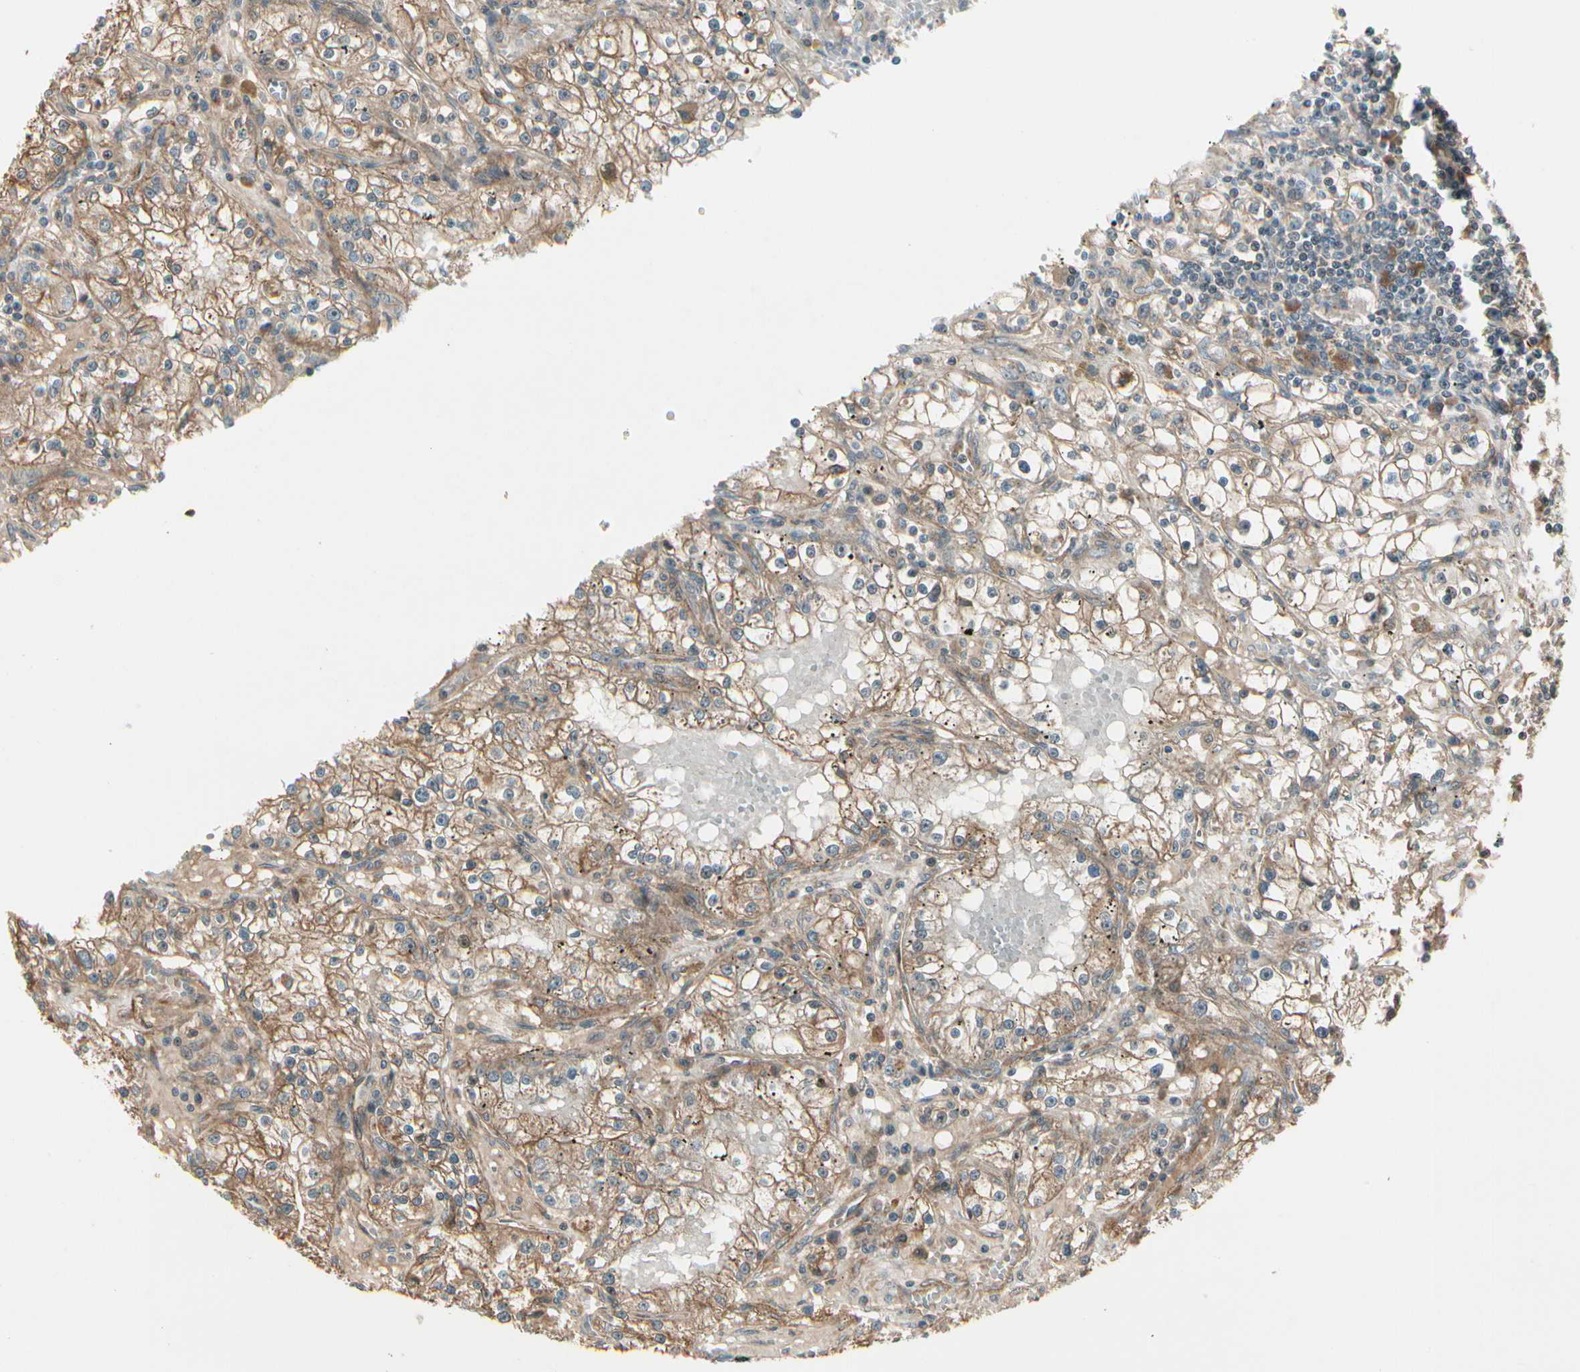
{"staining": {"intensity": "moderate", "quantity": ">75%", "location": "cytoplasmic/membranous"}, "tissue": "renal cancer", "cell_type": "Tumor cells", "image_type": "cancer", "snomed": [{"axis": "morphology", "description": "Adenocarcinoma, NOS"}, {"axis": "topography", "description": "Kidney"}], "caption": "This micrograph reveals IHC staining of adenocarcinoma (renal), with medium moderate cytoplasmic/membranous expression in approximately >75% of tumor cells.", "gene": "FKBP15", "patient": {"sex": "male", "age": 56}}